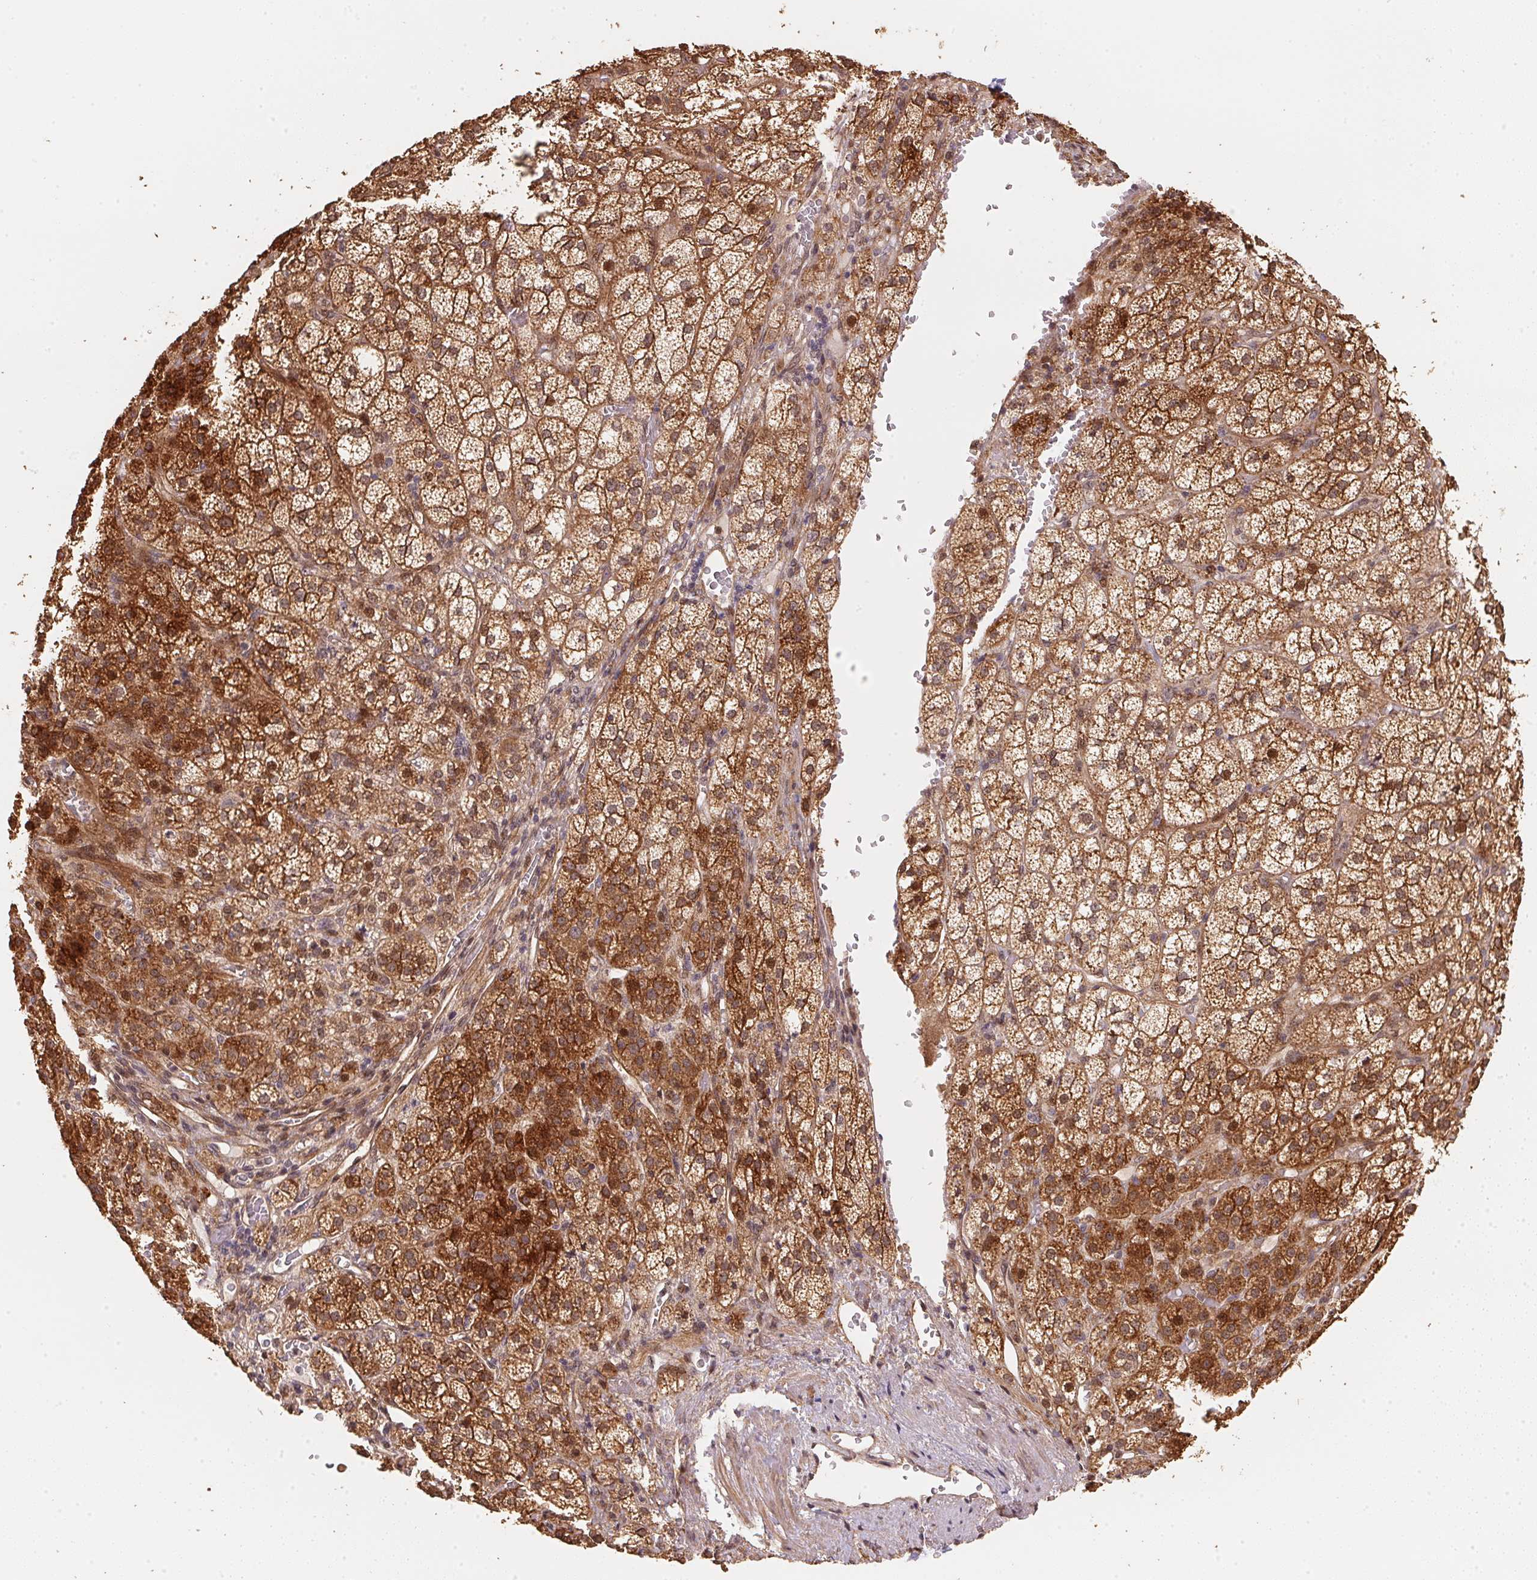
{"staining": {"intensity": "strong", "quantity": ">75%", "location": "cytoplasmic/membranous"}, "tissue": "adrenal gland", "cell_type": "Glandular cells", "image_type": "normal", "snomed": [{"axis": "morphology", "description": "Normal tissue, NOS"}, {"axis": "topography", "description": "Adrenal gland"}], "caption": "A high-resolution photomicrograph shows immunohistochemistry (IHC) staining of benign adrenal gland, which shows strong cytoplasmic/membranous staining in approximately >75% of glandular cells.", "gene": "TMEM222", "patient": {"sex": "female", "age": 60}}